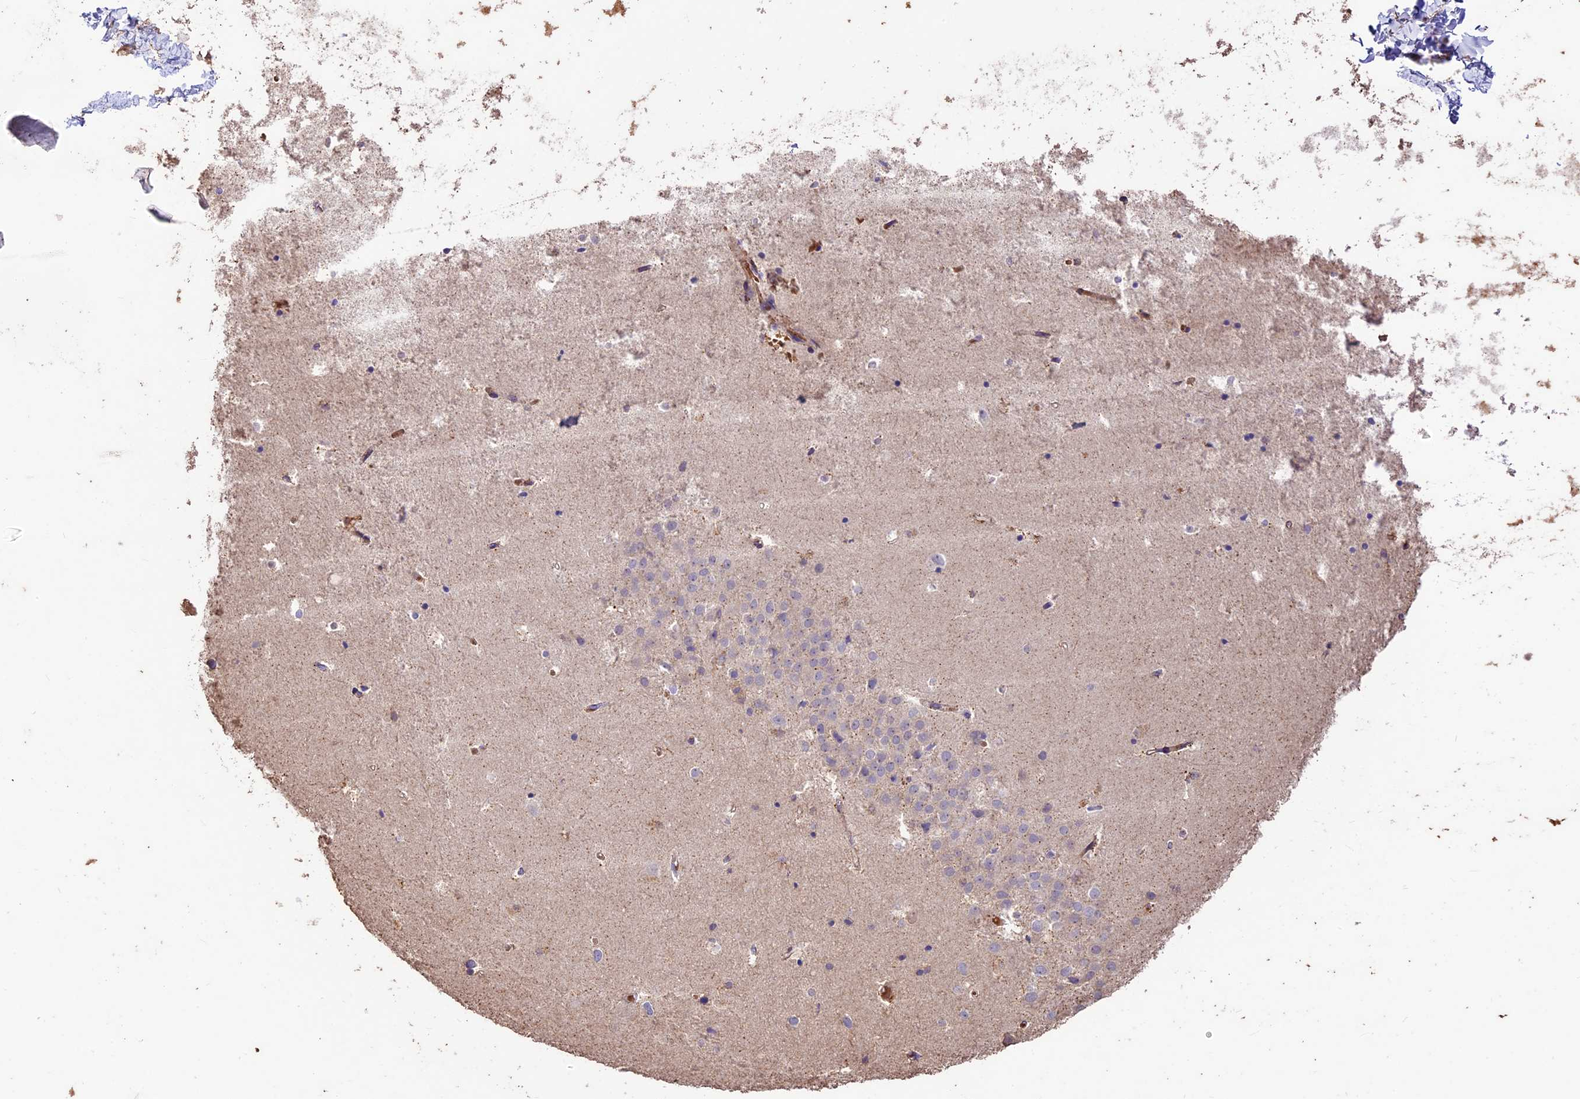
{"staining": {"intensity": "negative", "quantity": "none", "location": "none"}, "tissue": "hippocampus", "cell_type": "Glial cells", "image_type": "normal", "snomed": [{"axis": "morphology", "description": "Normal tissue, NOS"}, {"axis": "topography", "description": "Hippocampus"}], "caption": "Histopathology image shows no significant protein expression in glial cells of unremarkable hippocampus. The staining was performed using DAB (3,3'-diaminobenzidine) to visualize the protein expression in brown, while the nuclei were stained in blue with hematoxylin (Magnification: 20x).", "gene": "CRLF1", "patient": {"sex": "female", "age": 52}}